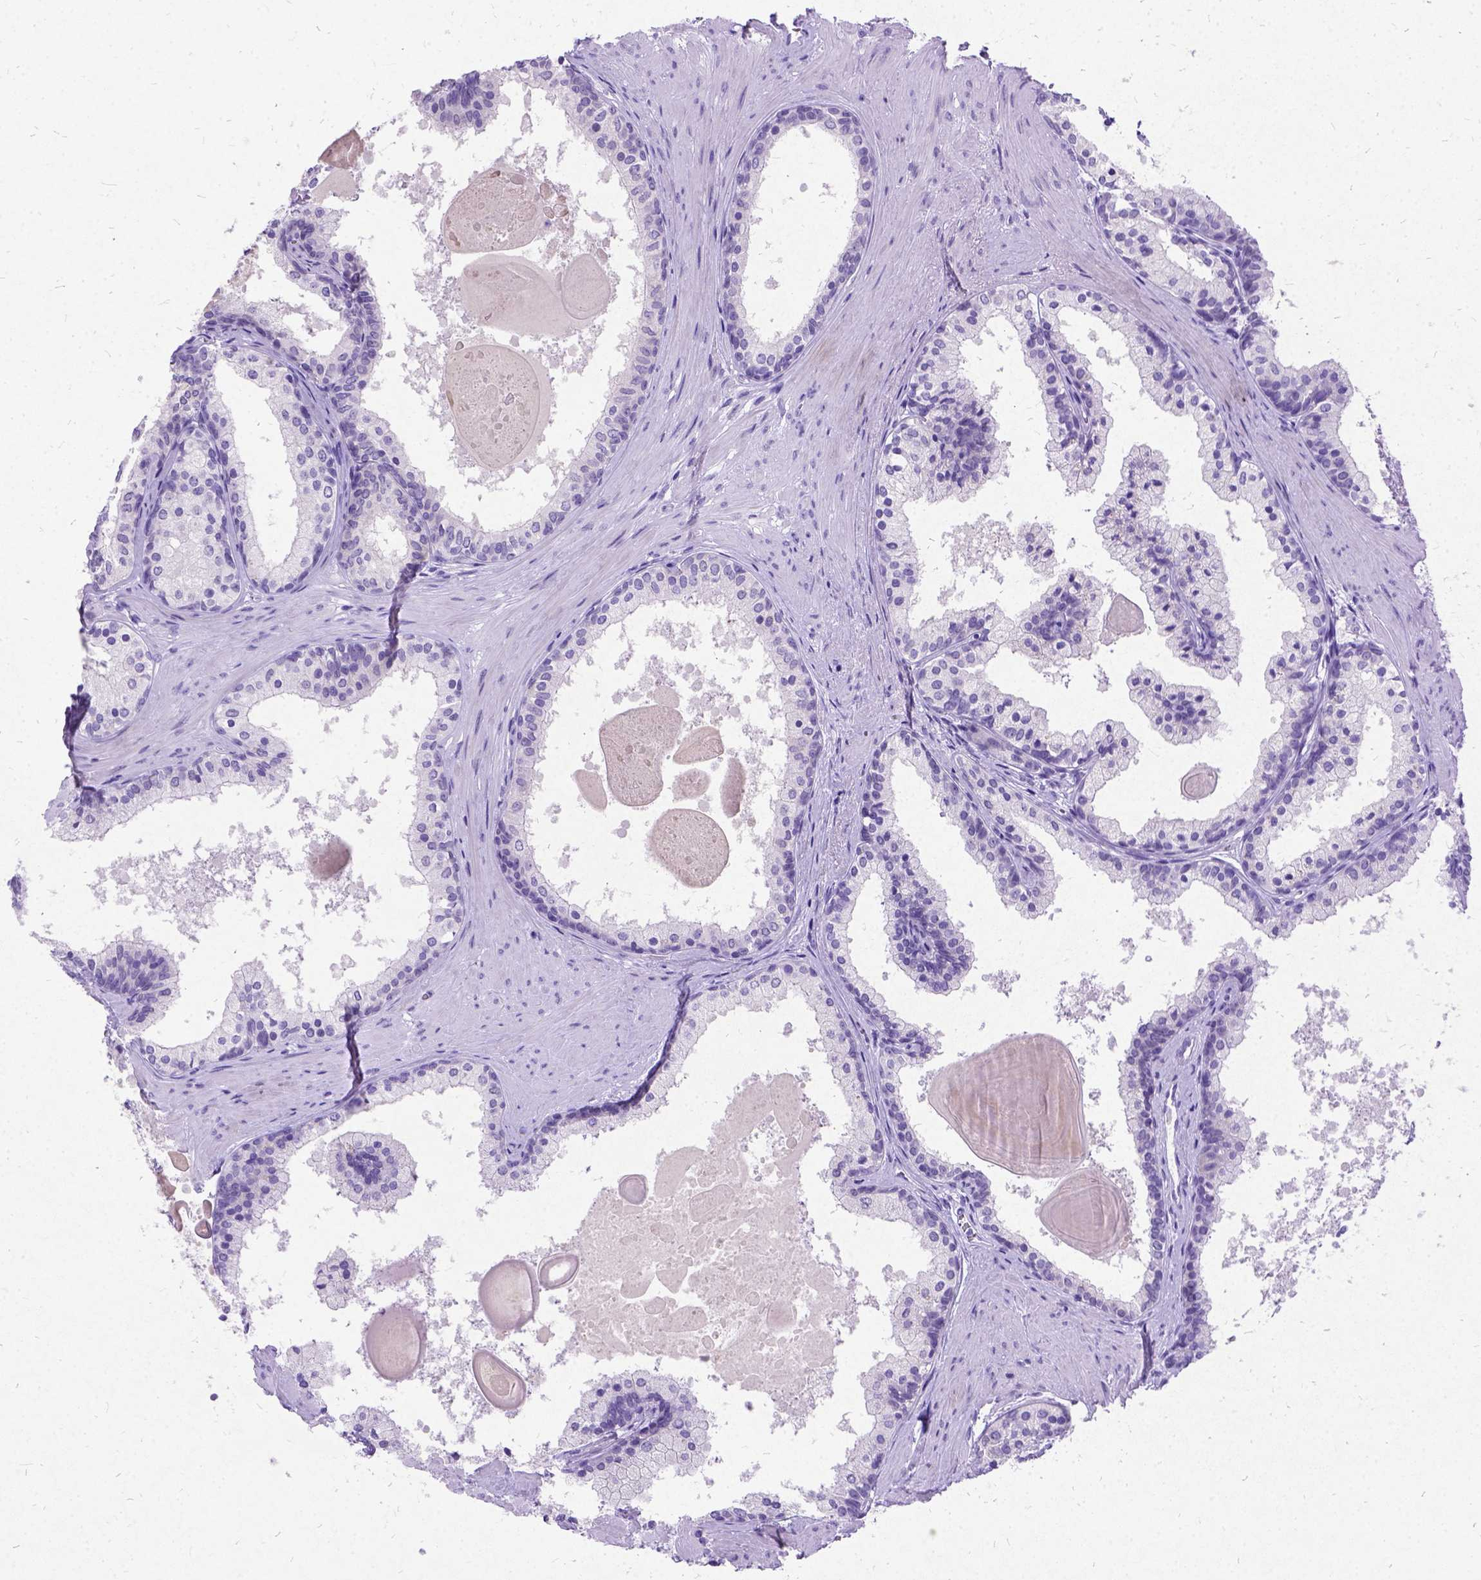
{"staining": {"intensity": "negative", "quantity": "none", "location": "none"}, "tissue": "prostate", "cell_type": "Glandular cells", "image_type": "normal", "snomed": [{"axis": "morphology", "description": "Normal tissue, NOS"}, {"axis": "topography", "description": "Prostate"}], "caption": "The micrograph shows no significant staining in glandular cells of prostate.", "gene": "NEUROD4", "patient": {"sex": "male", "age": 61}}